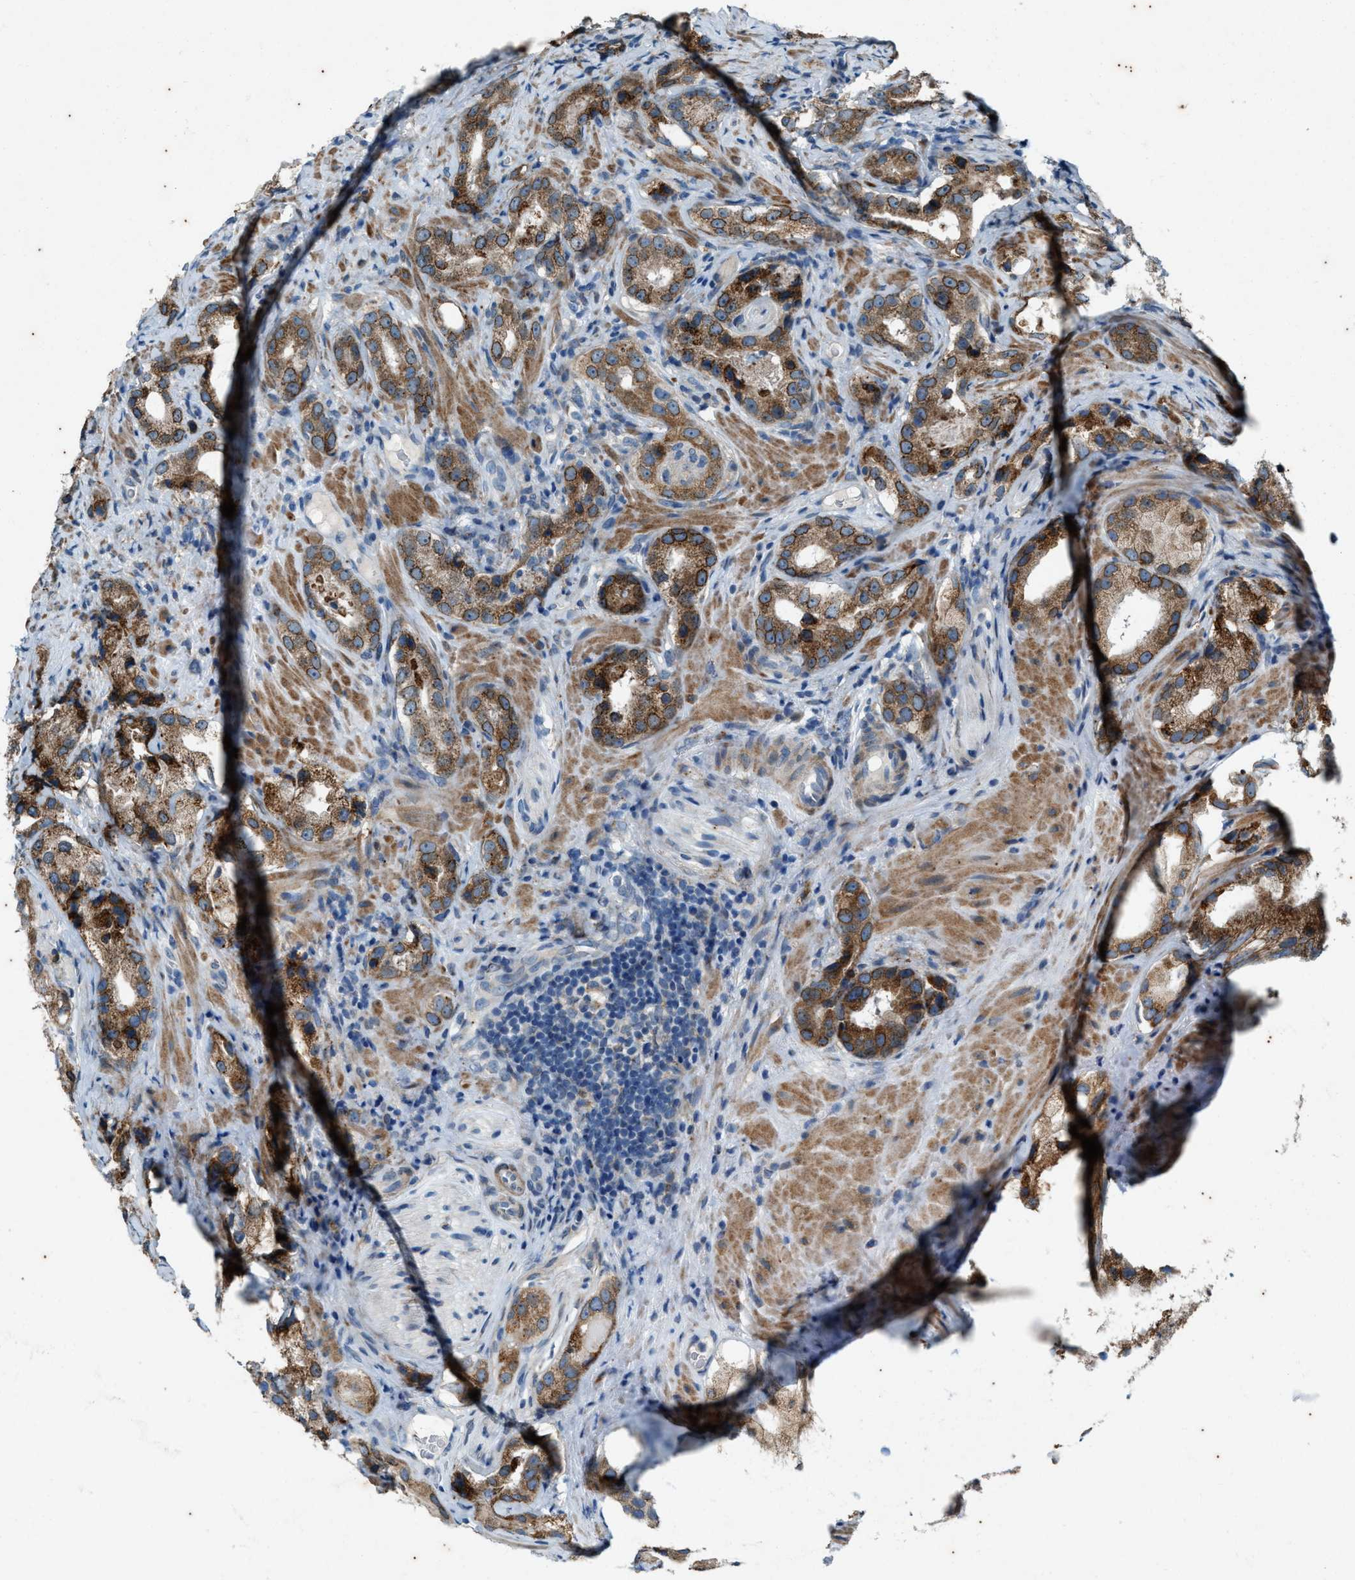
{"staining": {"intensity": "moderate", "quantity": ">75%", "location": "cytoplasmic/membranous"}, "tissue": "prostate cancer", "cell_type": "Tumor cells", "image_type": "cancer", "snomed": [{"axis": "morphology", "description": "Adenocarcinoma, High grade"}, {"axis": "topography", "description": "Prostate"}], "caption": "IHC (DAB) staining of human prostate cancer displays moderate cytoplasmic/membranous protein positivity in approximately >75% of tumor cells.", "gene": "CHPF2", "patient": {"sex": "male", "age": 63}}